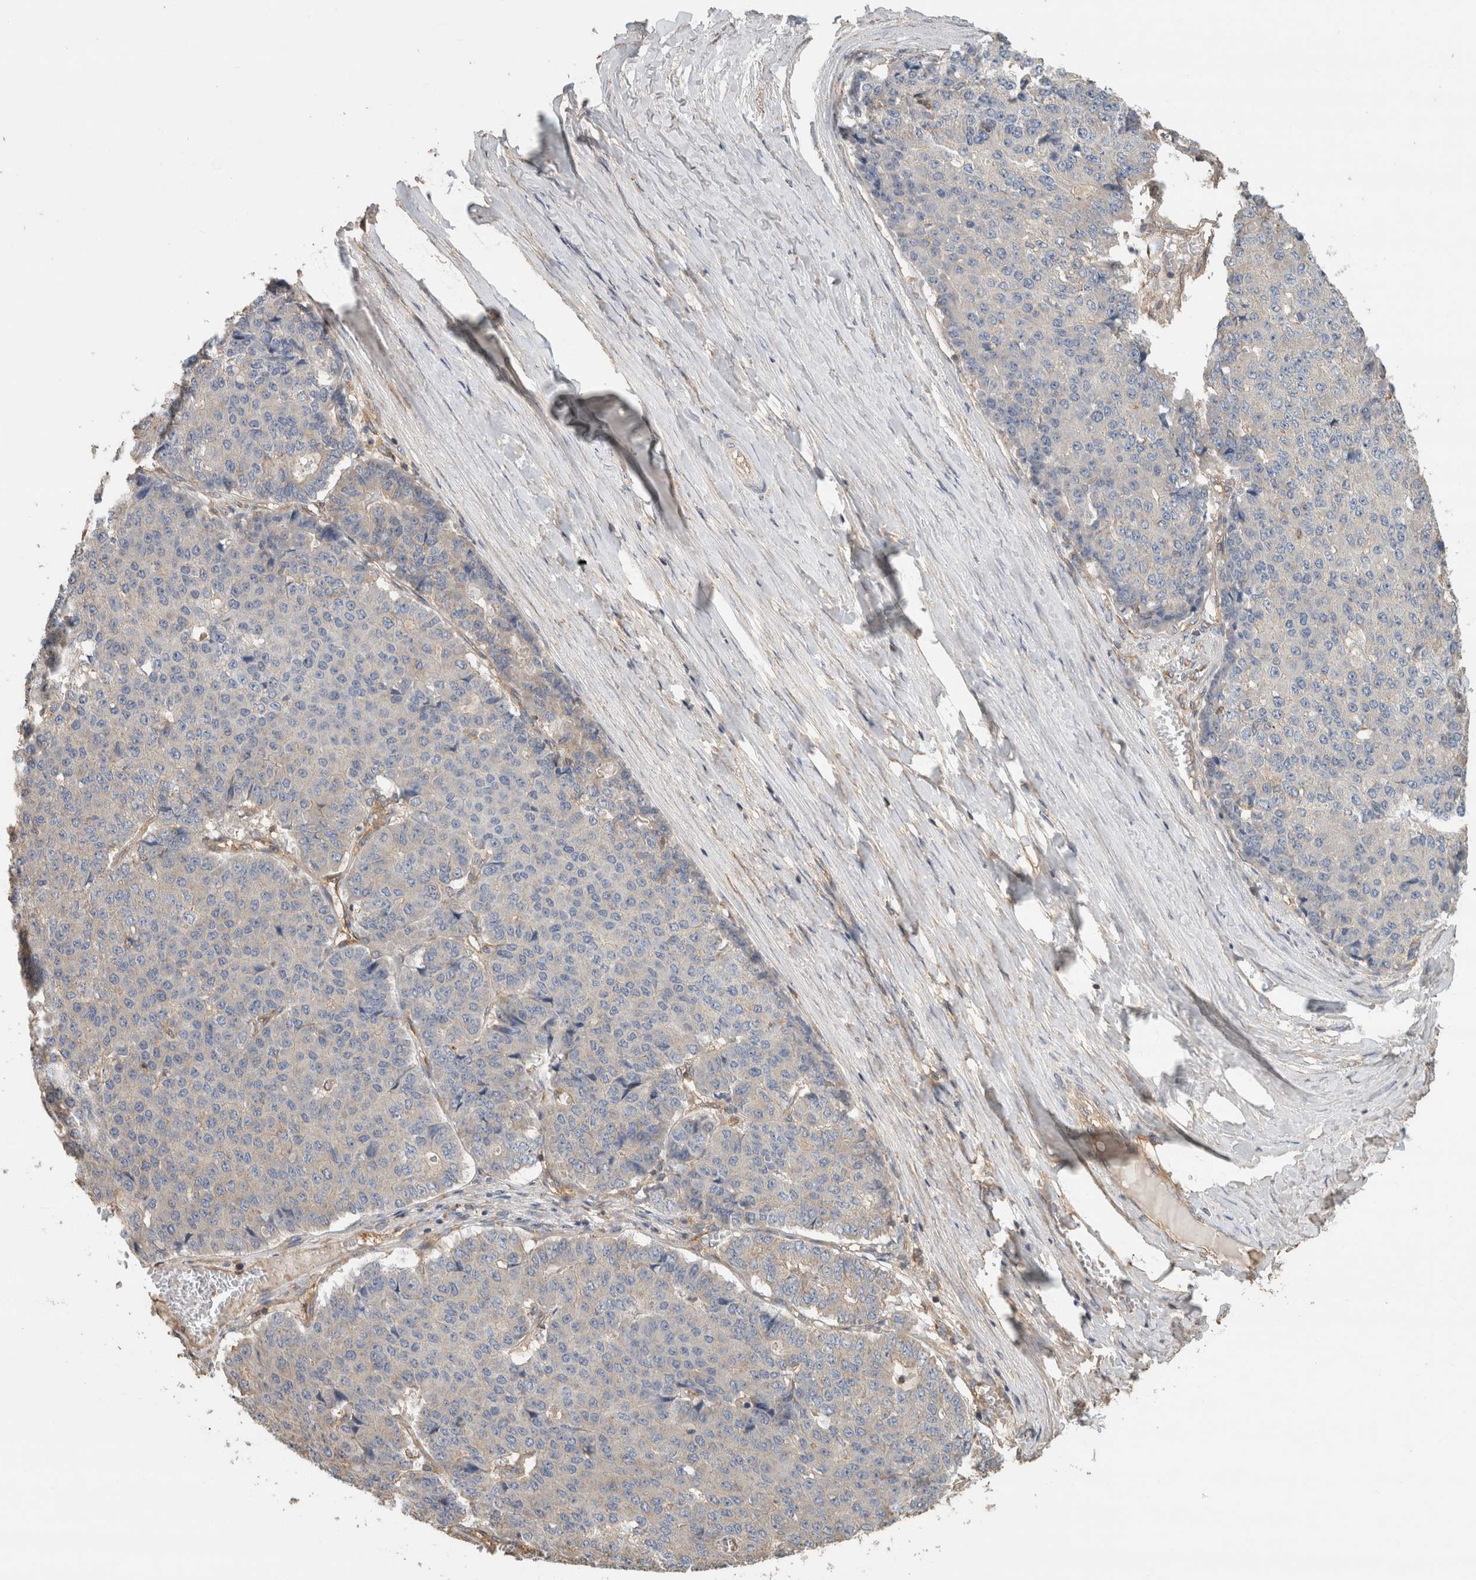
{"staining": {"intensity": "negative", "quantity": "none", "location": "none"}, "tissue": "pancreatic cancer", "cell_type": "Tumor cells", "image_type": "cancer", "snomed": [{"axis": "morphology", "description": "Adenocarcinoma, NOS"}, {"axis": "topography", "description": "Pancreas"}], "caption": "Photomicrograph shows no significant protein expression in tumor cells of adenocarcinoma (pancreatic).", "gene": "EIF4G3", "patient": {"sex": "male", "age": 50}}